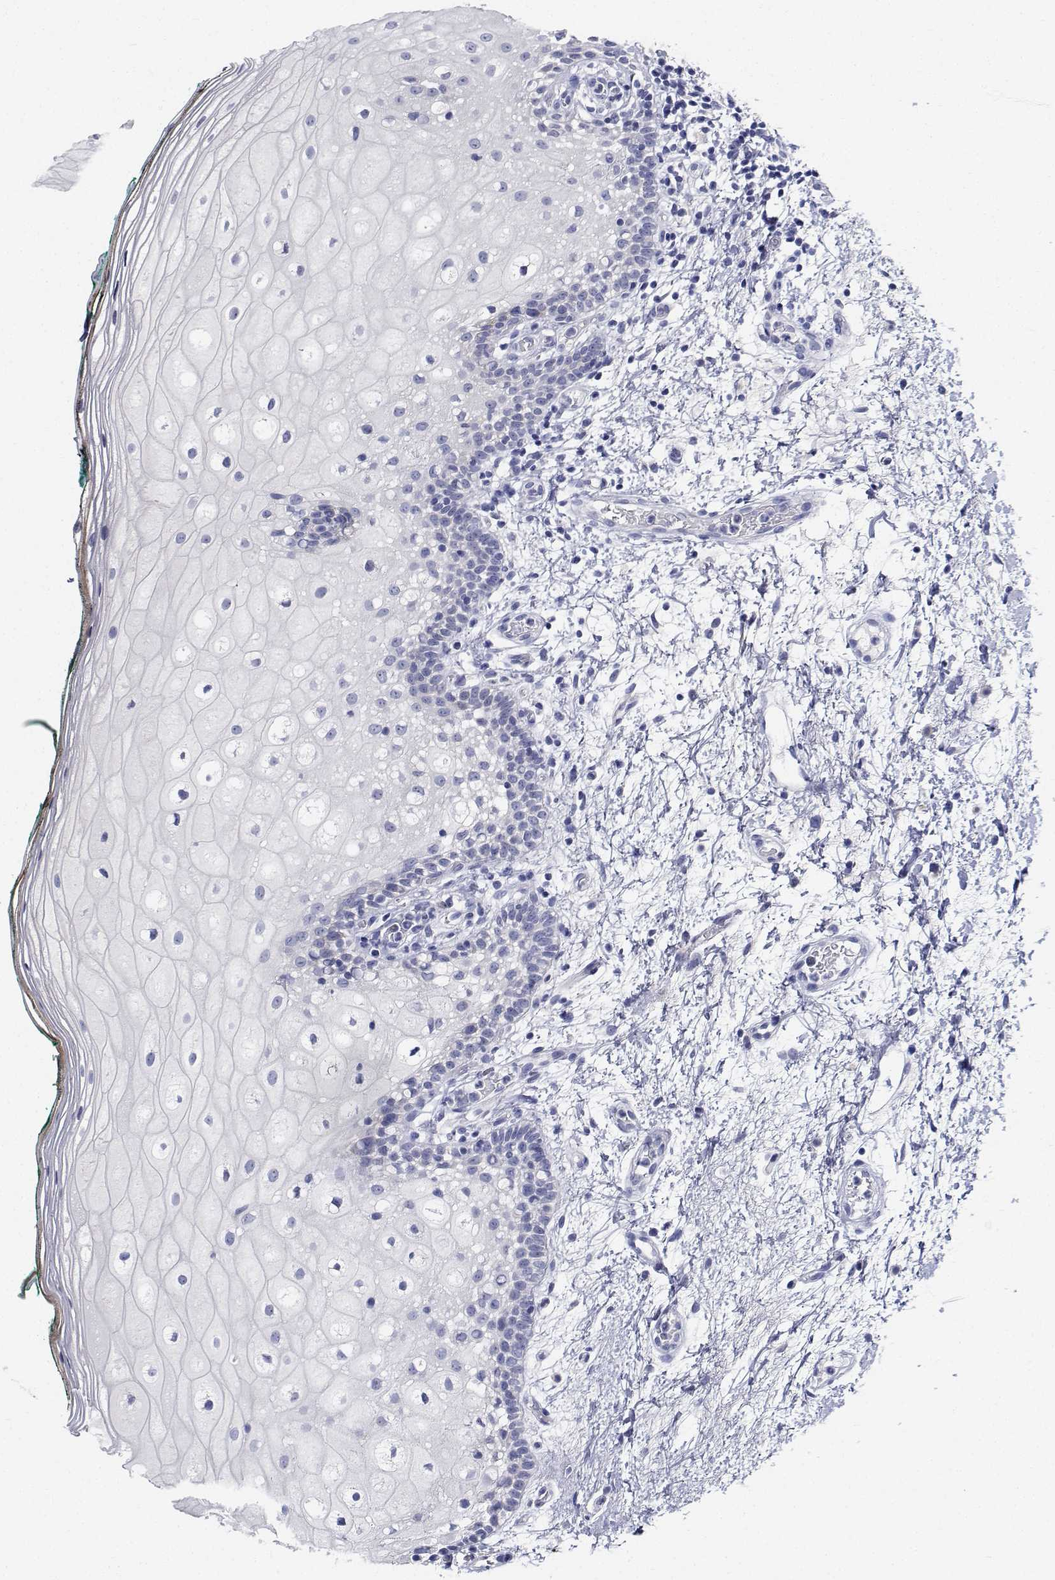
{"staining": {"intensity": "negative", "quantity": "none", "location": "none"}, "tissue": "oral mucosa", "cell_type": "Squamous epithelial cells", "image_type": "normal", "snomed": [{"axis": "morphology", "description": "Normal tissue, NOS"}, {"axis": "topography", "description": "Oral tissue"}], "caption": "Immunohistochemistry of normal human oral mucosa demonstrates no expression in squamous epithelial cells.", "gene": "CDHR3", "patient": {"sex": "female", "age": 83}}